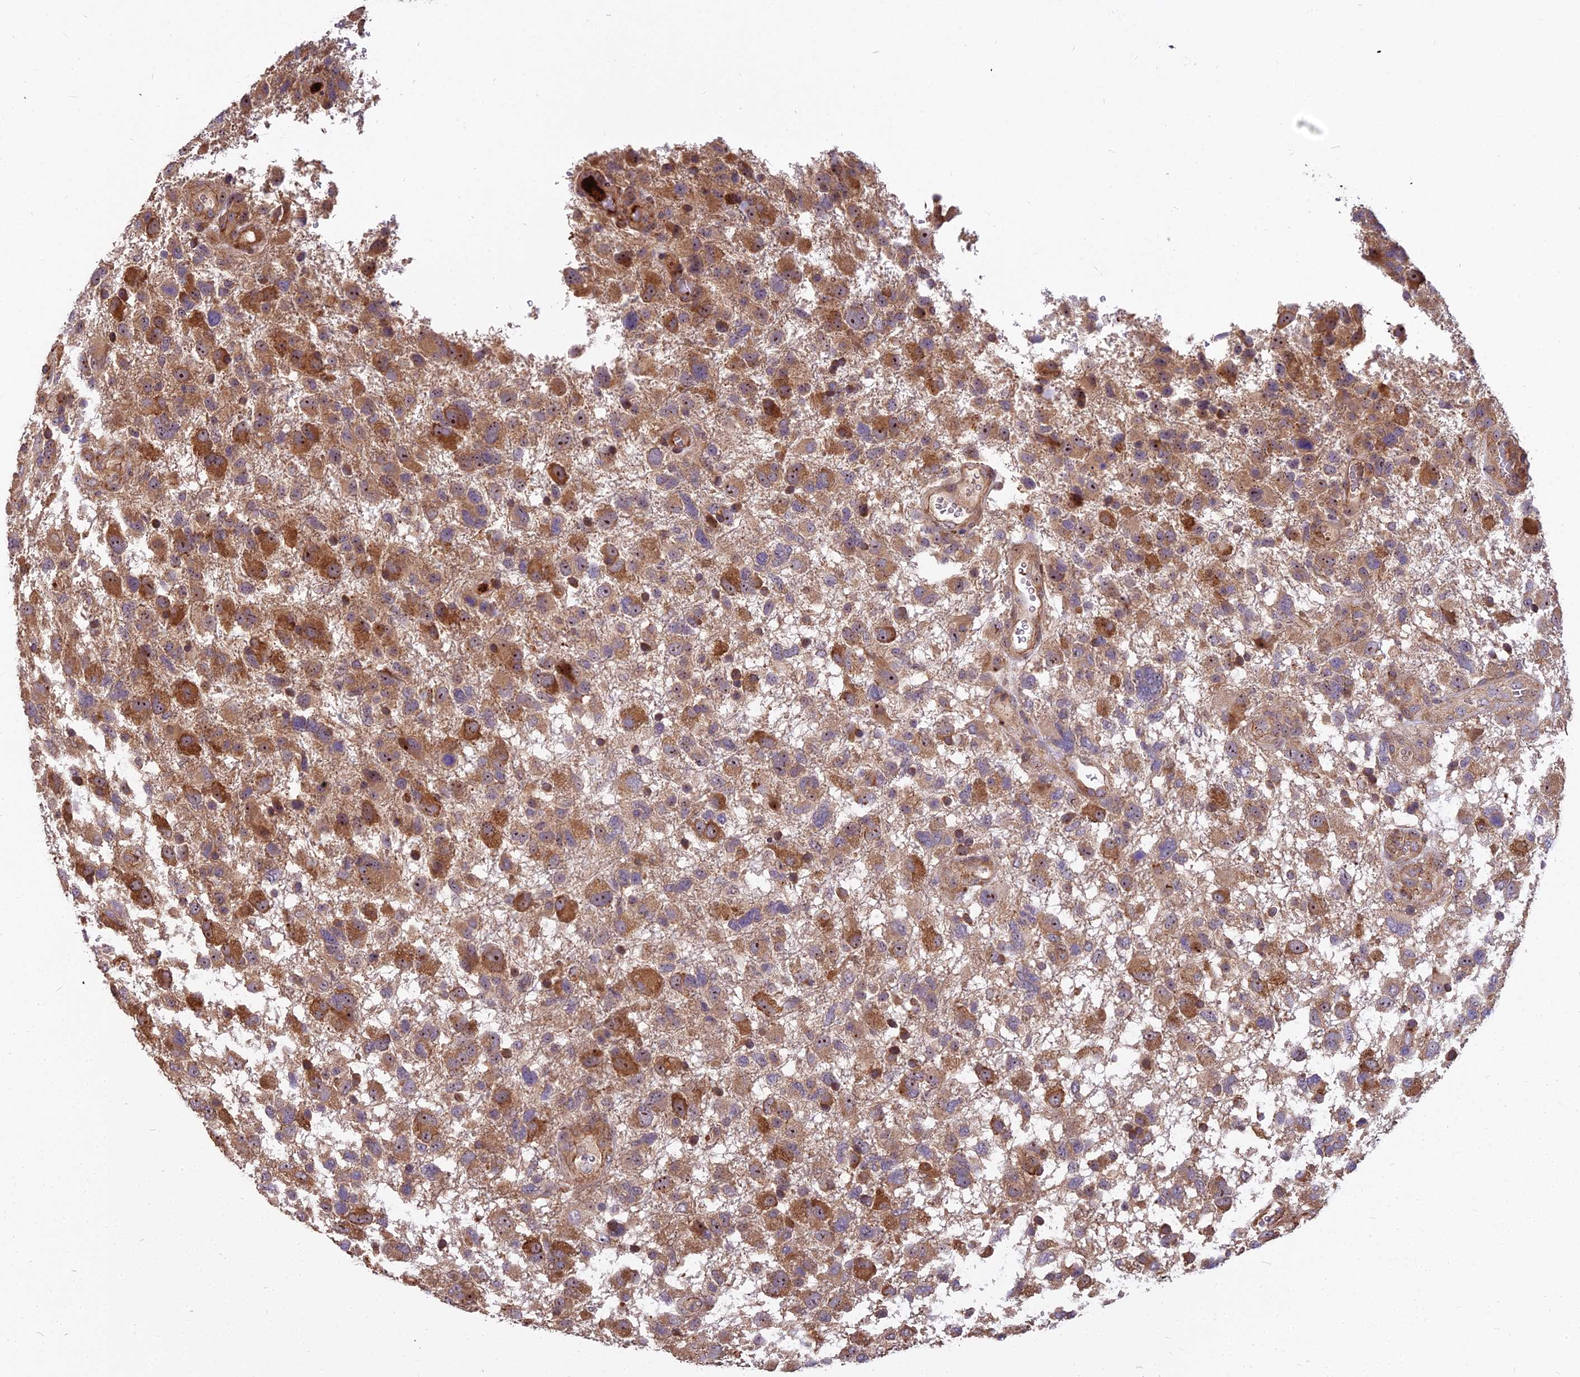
{"staining": {"intensity": "moderate", "quantity": ">75%", "location": "cytoplasmic/membranous,nuclear"}, "tissue": "glioma", "cell_type": "Tumor cells", "image_type": "cancer", "snomed": [{"axis": "morphology", "description": "Glioma, malignant, High grade"}, {"axis": "topography", "description": "Brain"}], "caption": "Glioma stained with a protein marker exhibits moderate staining in tumor cells.", "gene": "TCEA3", "patient": {"sex": "male", "age": 61}}